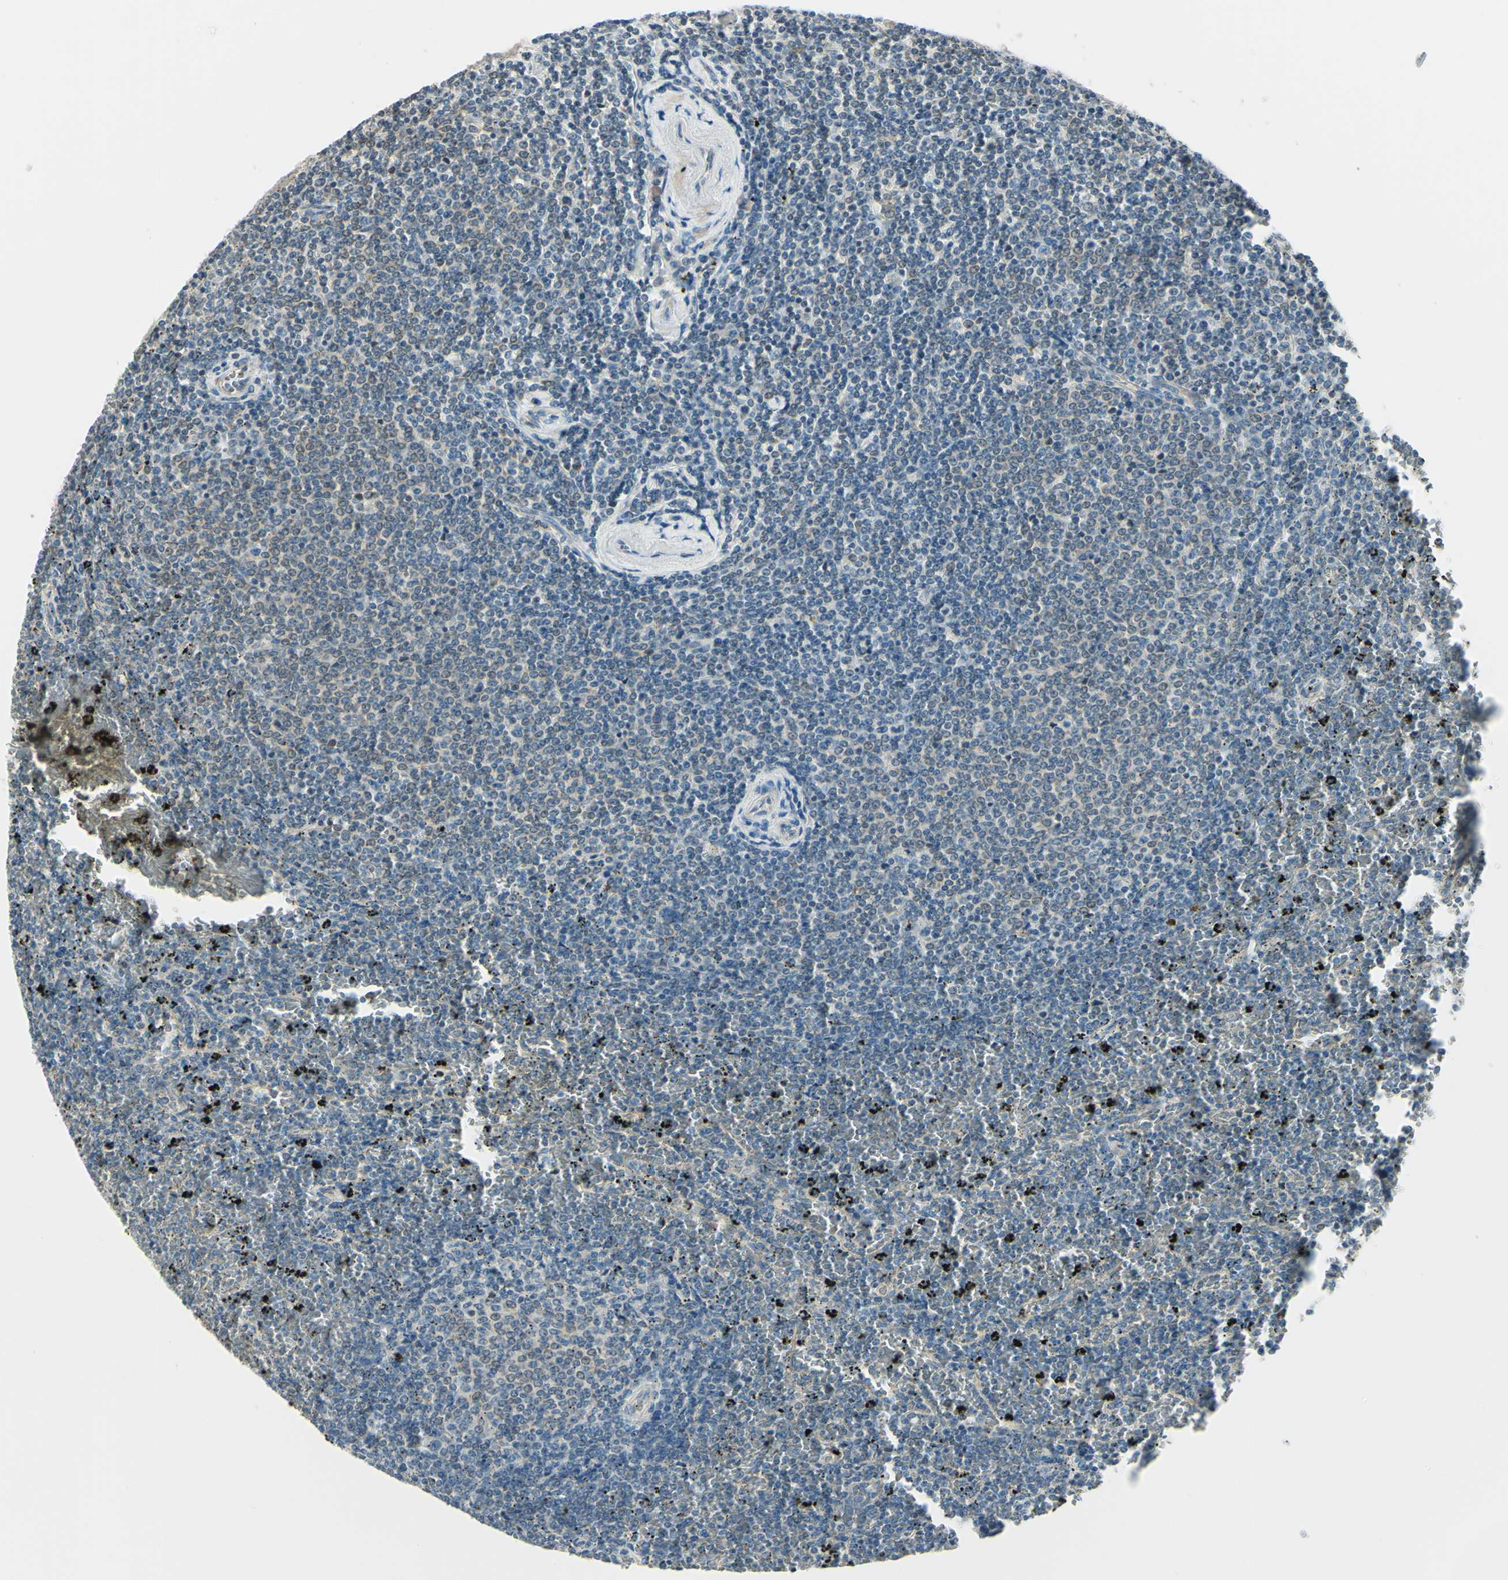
{"staining": {"intensity": "negative", "quantity": "none", "location": "none"}, "tissue": "lymphoma", "cell_type": "Tumor cells", "image_type": "cancer", "snomed": [{"axis": "morphology", "description": "Malignant lymphoma, non-Hodgkin's type, Low grade"}, {"axis": "topography", "description": "Spleen"}], "caption": "This is an IHC micrograph of lymphoma. There is no positivity in tumor cells.", "gene": "IGDCC4", "patient": {"sex": "female", "age": 77}}